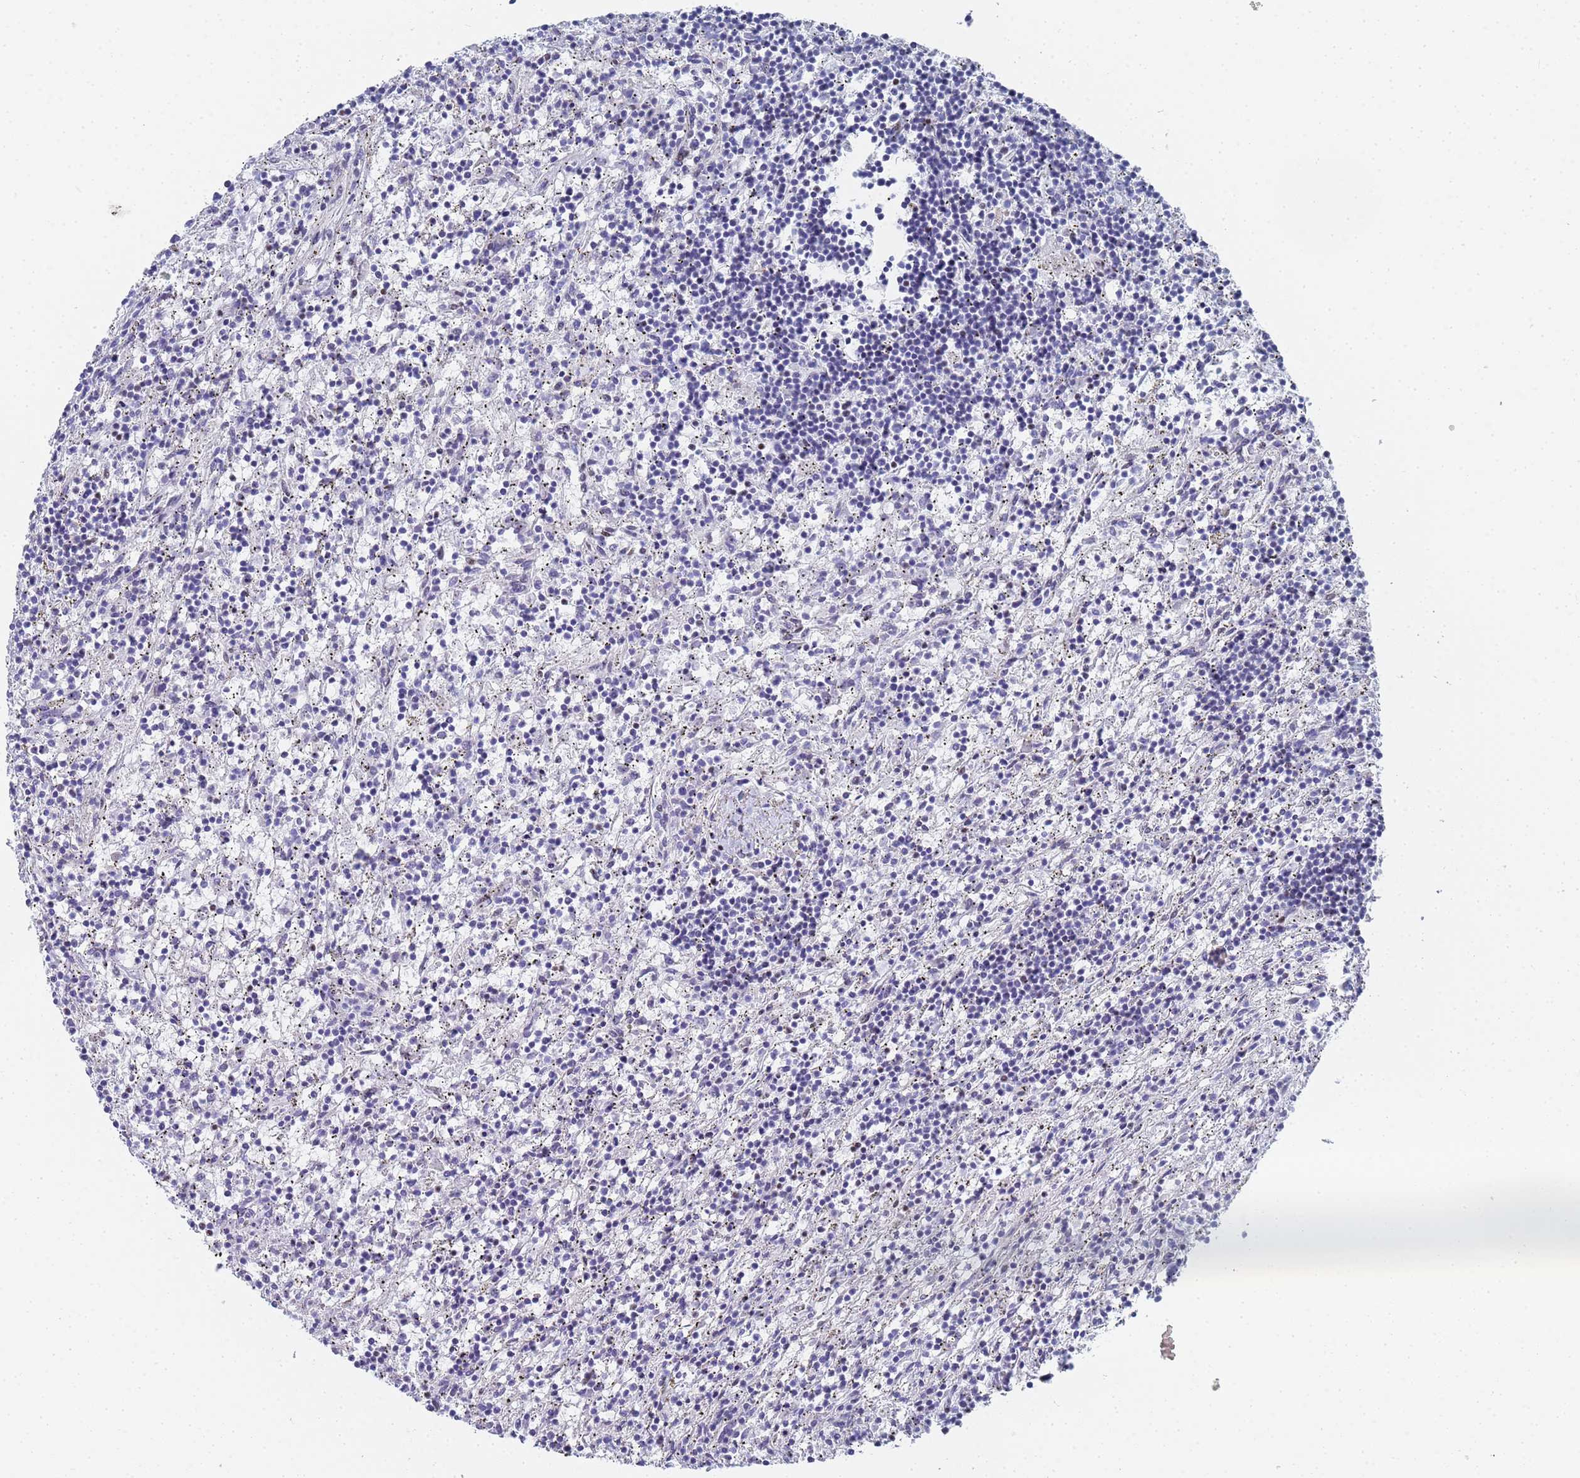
{"staining": {"intensity": "moderate", "quantity": "<25%", "location": "nuclear"}, "tissue": "lymphoma", "cell_type": "Tumor cells", "image_type": "cancer", "snomed": [{"axis": "morphology", "description": "Malignant lymphoma, non-Hodgkin's type, Low grade"}, {"axis": "topography", "description": "Spleen"}], "caption": "Immunohistochemistry (IHC) of human low-grade malignant lymphoma, non-Hodgkin's type shows low levels of moderate nuclear expression in about <25% of tumor cells.", "gene": "PRRT4", "patient": {"sex": "male", "age": 76}}